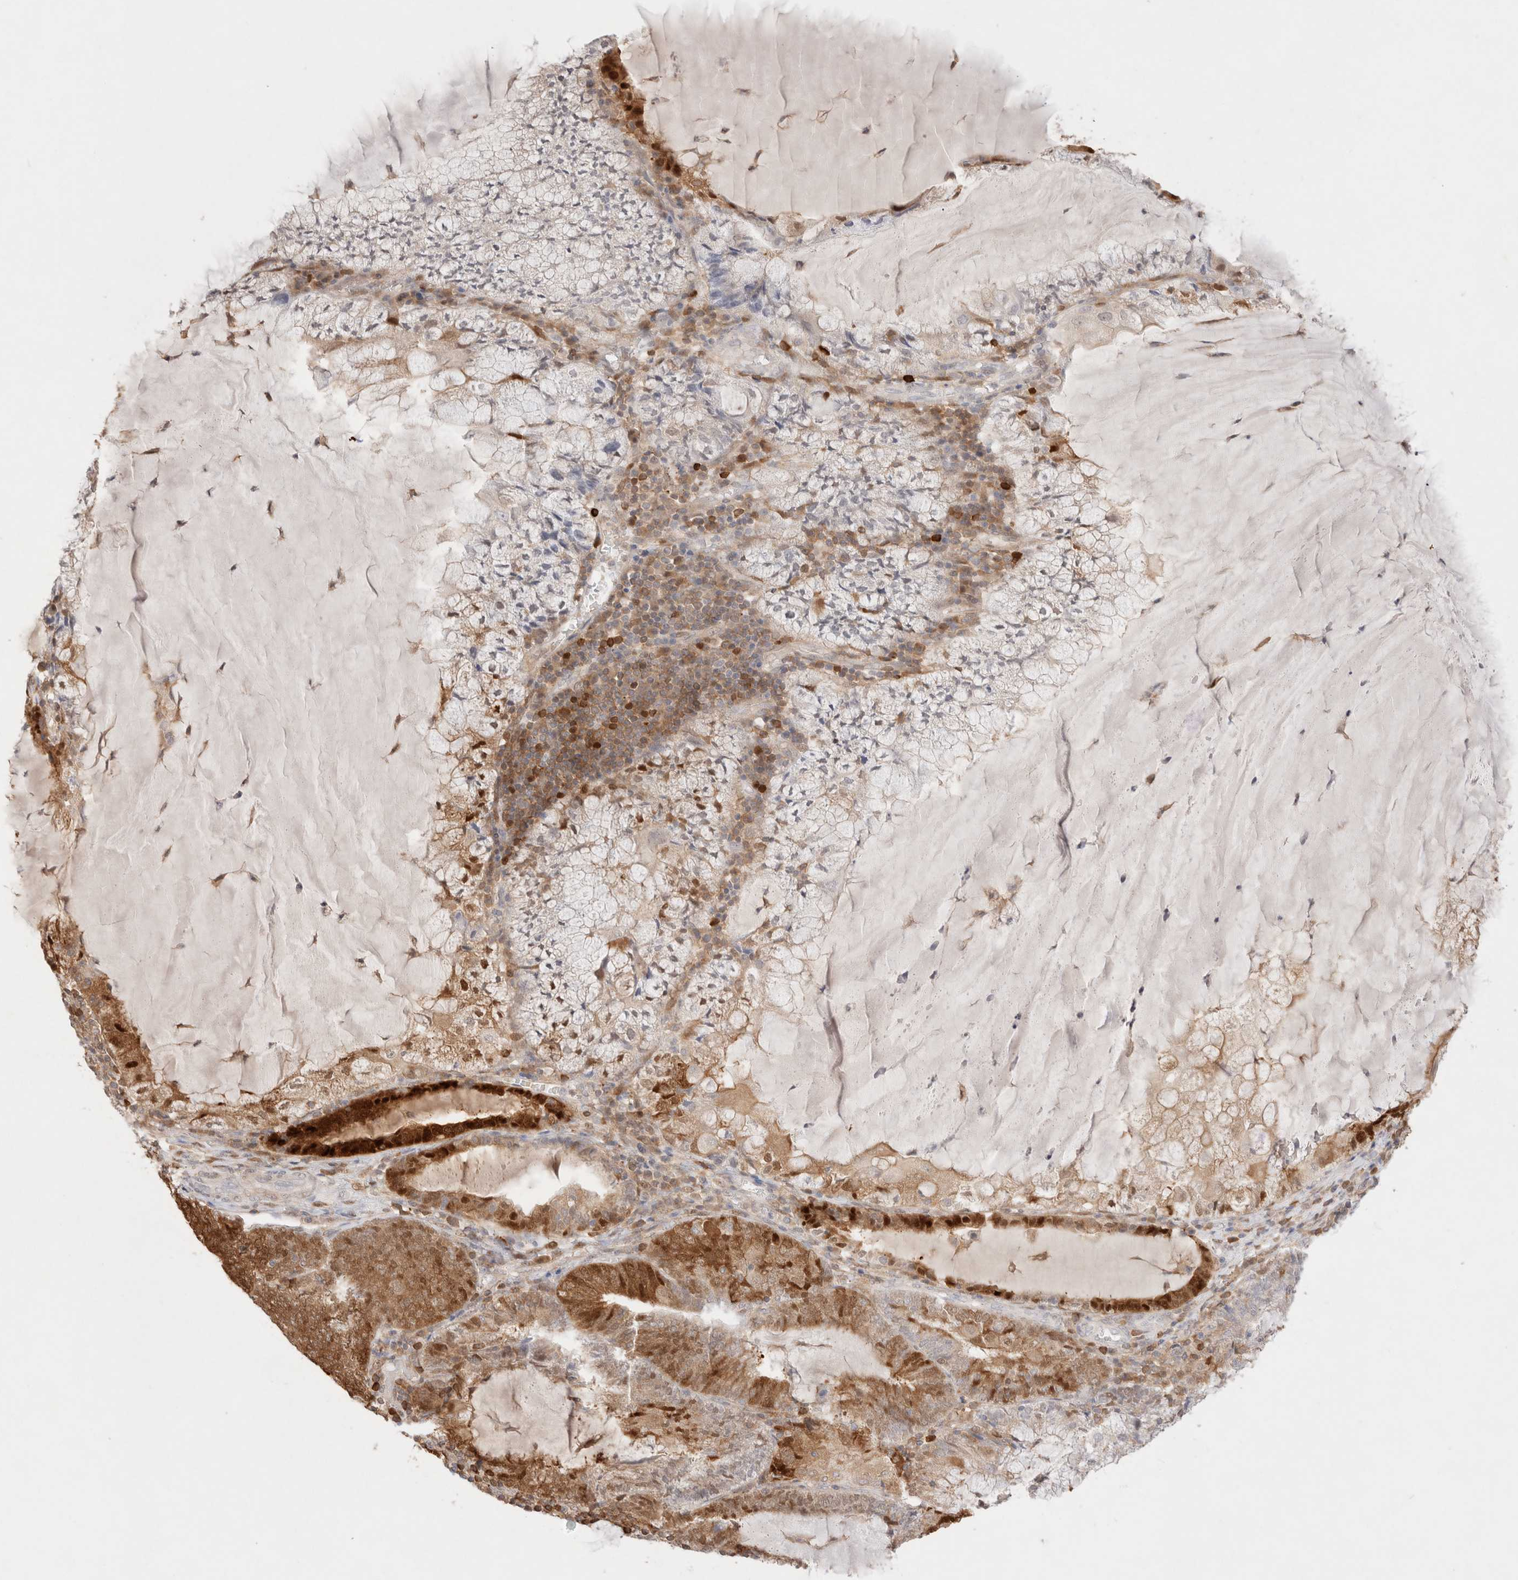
{"staining": {"intensity": "moderate", "quantity": "25%-75%", "location": "cytoplasmic/membranous,nuclear"}, "tissue": "endometrial cancer", "cell_type": "Tumor cells", "image_type": "cancer", "snomed": [{"axis": "morphology", "description": "Adenocarcinoma, NOS"}, {"axis": "topography", "description": "Endometrium"}], "caption": "Protein staining of adenocarcinoma (endometrial) tissue shows moderate cytoplasmic/membranous and nuclear positivity in about 25%-75% of tumor cells.", "gene": "STARD10", "patient": {"sex": "female", "age": 81}}